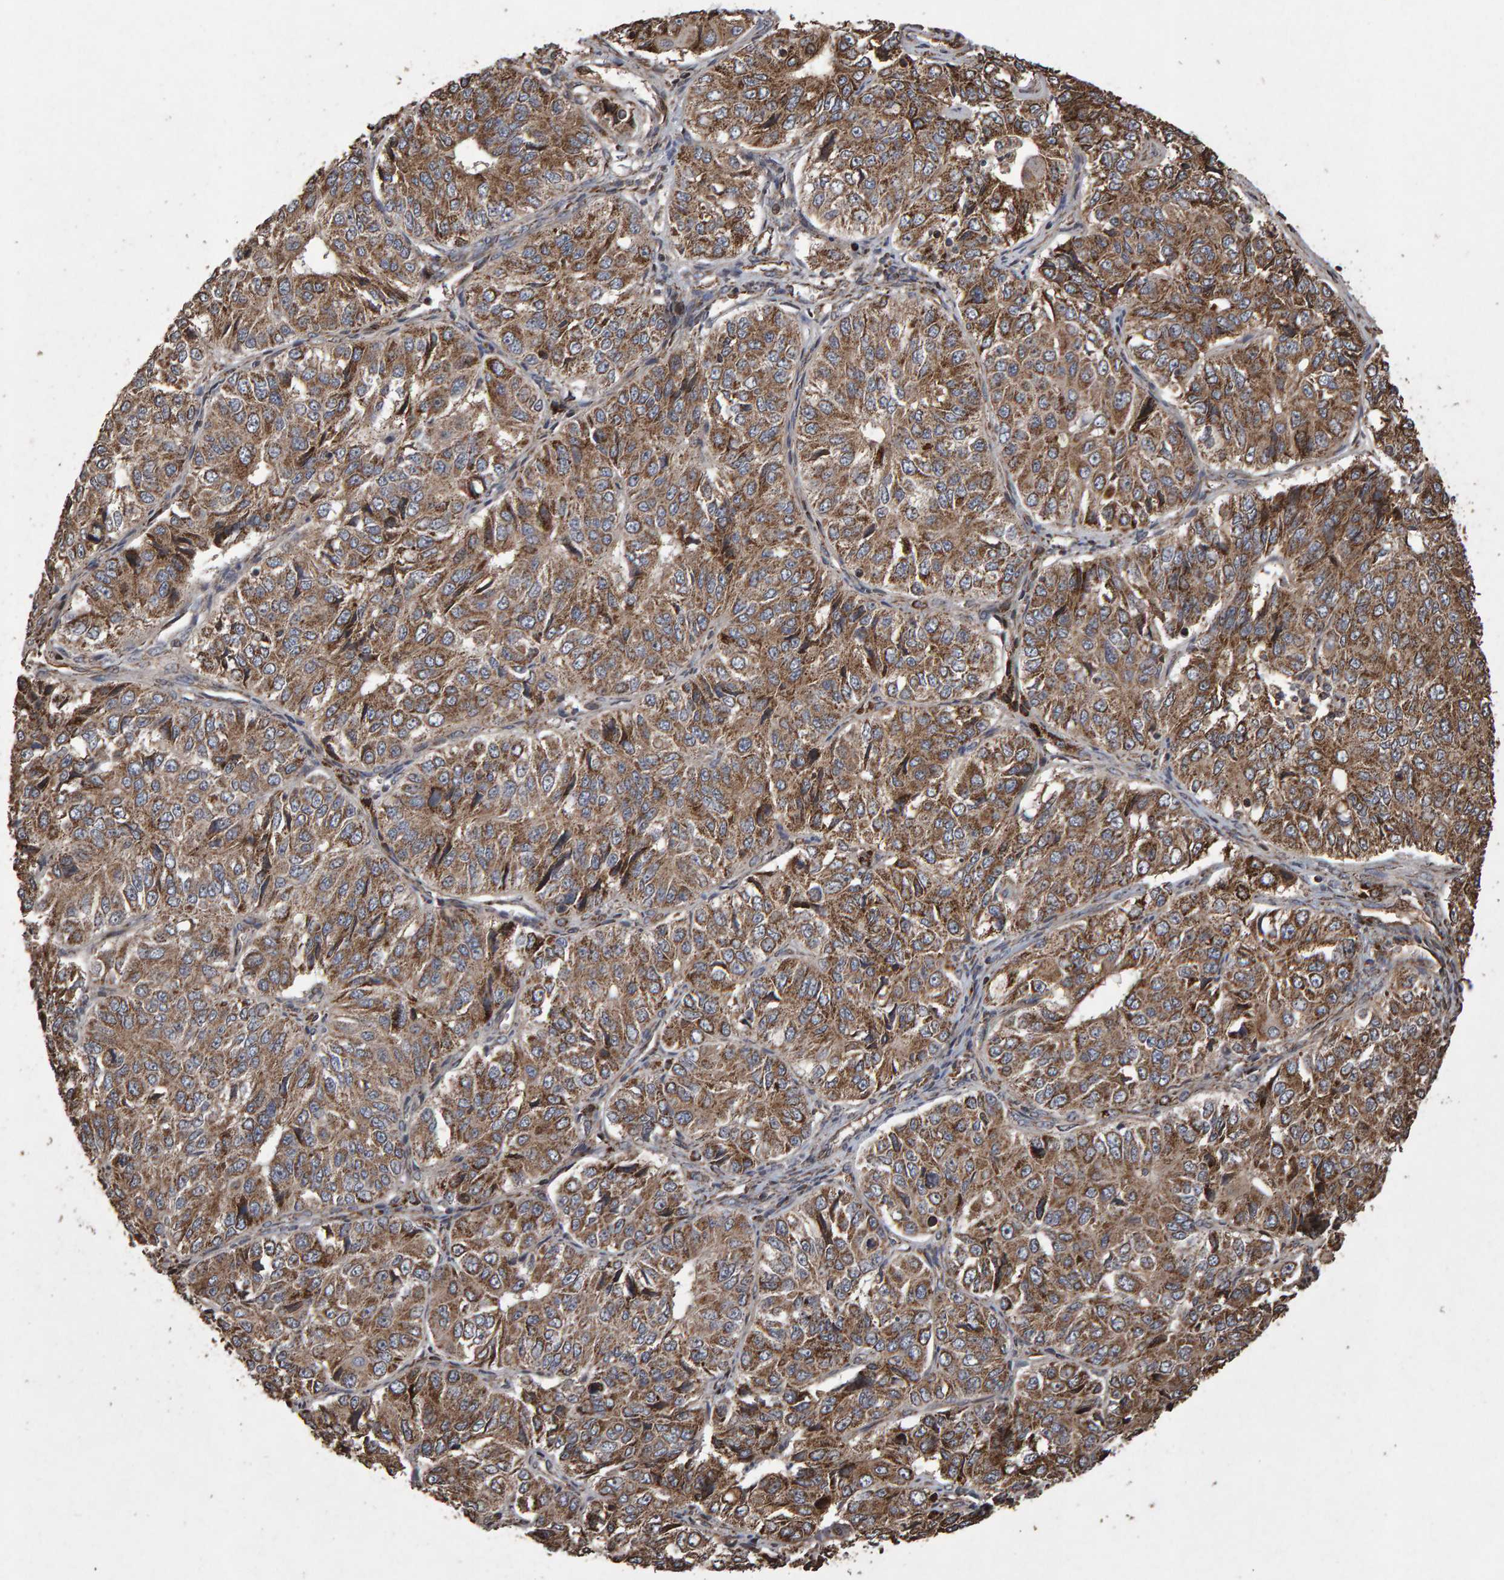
{"staining": {"intensity": "moderate", "quantity": ">75%", "location": "cytoplasmic/membranous"}, "tissue": "ovarian cancer", "cell_type": "Tumor cells", "image_type": "cancer", "snomed": [{"axis": "morphology", "description": "Carcinoma, endometroid"}, {"axis": "topography", "description": "Ovary"}], "caption": "A medium amount of moderate cytoplasmic/membranous staining is appreciated in about >75% of tumor cells in ovarian endometroid carcinoma tissue.", "gene": "OSBP2", "patient": {"sex": "female", "age": 51}}